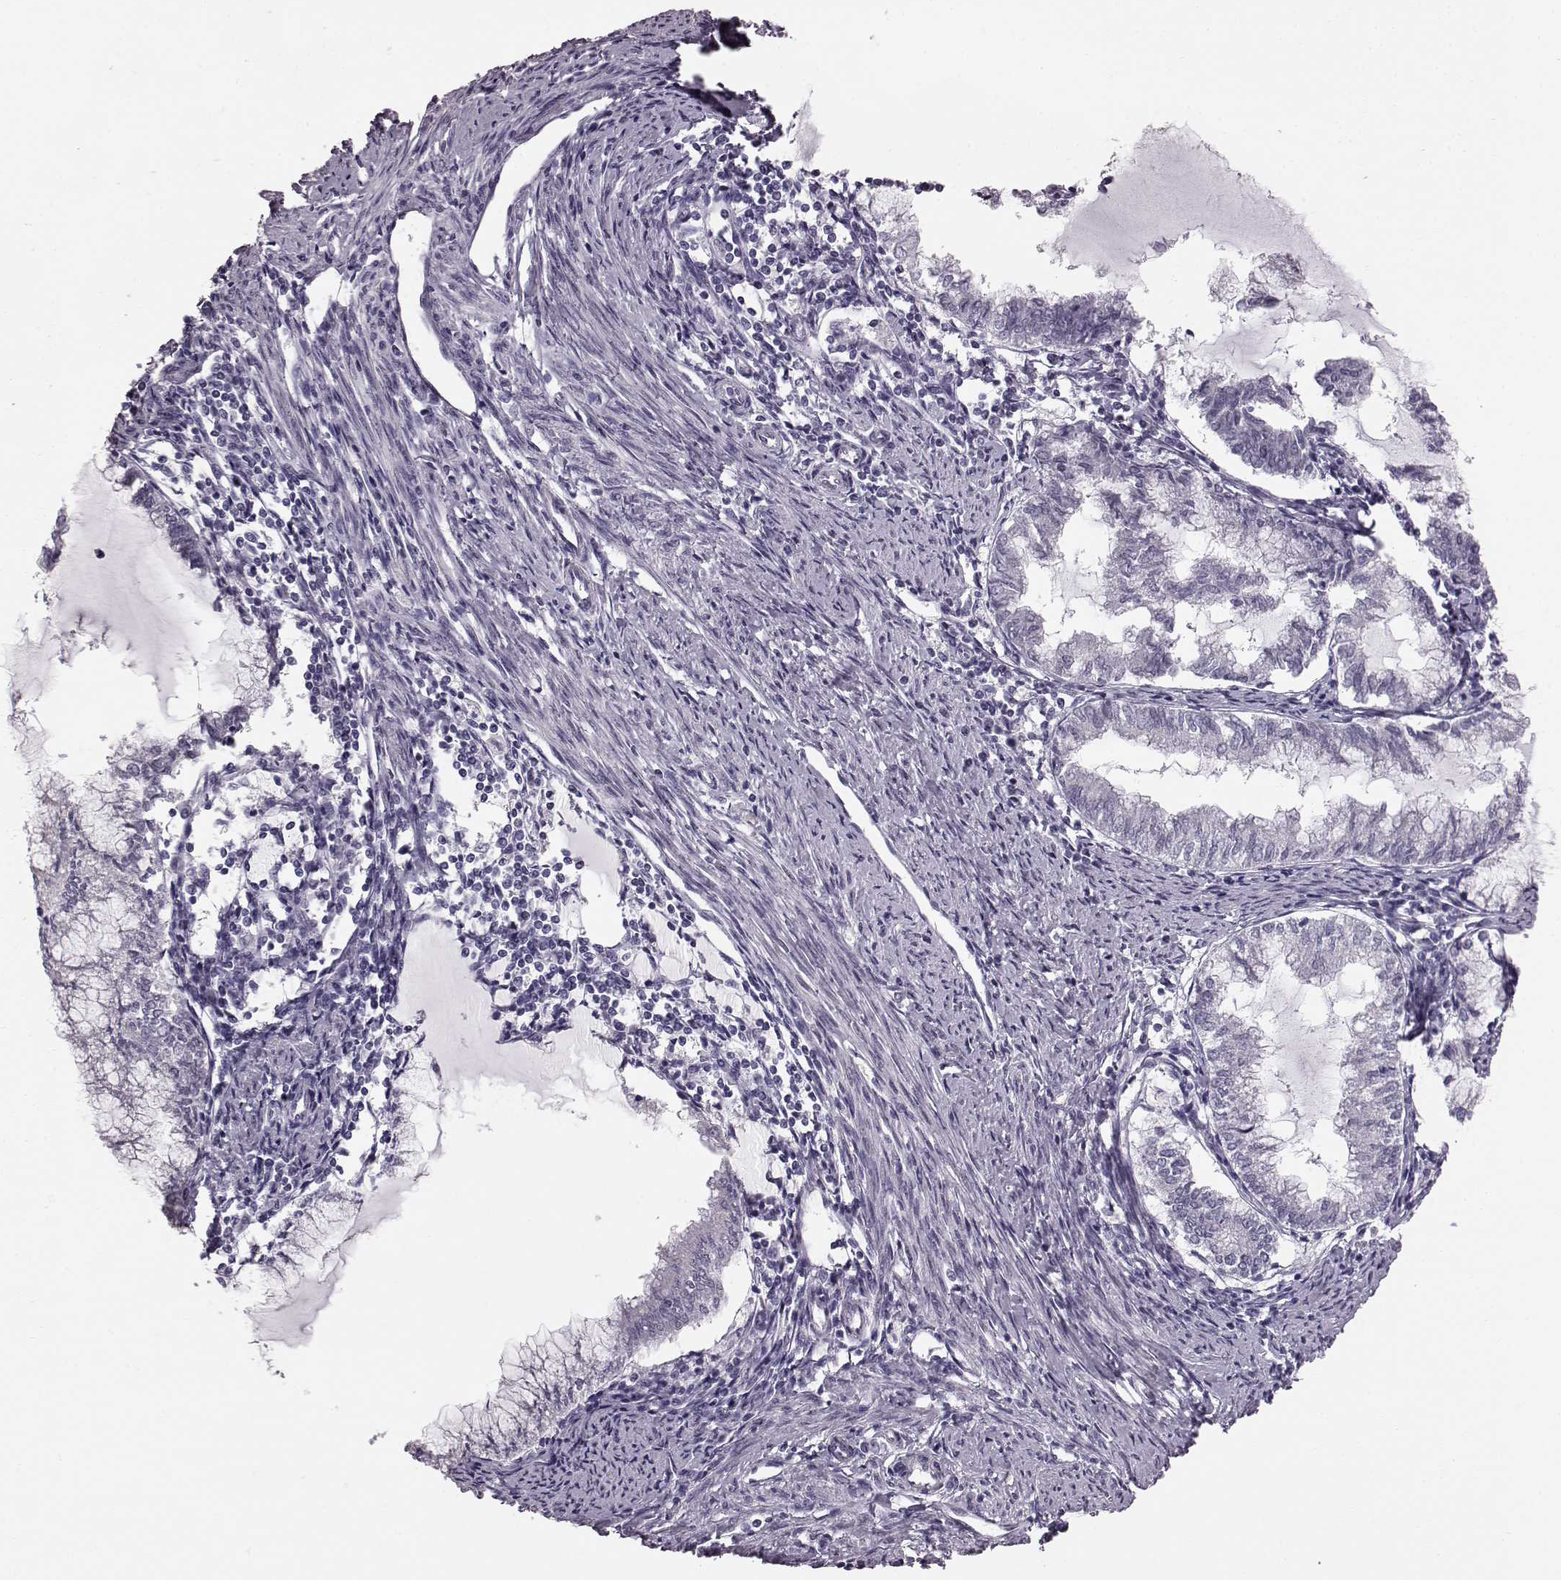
{"staining": {"intensity": "negative", "quantity": "none", "location": "none"}, "tissue": "endometrial cancer", "cell_type": "Tumor cells", "image_type": "cancer", "snomed": [{"axis": "morphology", "description": "Adenocarcinoma, NOS"}, {"axis": "topography", "description": "Endometrium"}], "caption": "The histopathology image shows no significant expression in tumor cells of adenocarcinoma (endometrial). (Immunohistochemistry (ihc), brightfield microscopy, high magnification).", "gene": "TCHHL1", "patient": {"sex": "female", "age": 79}}